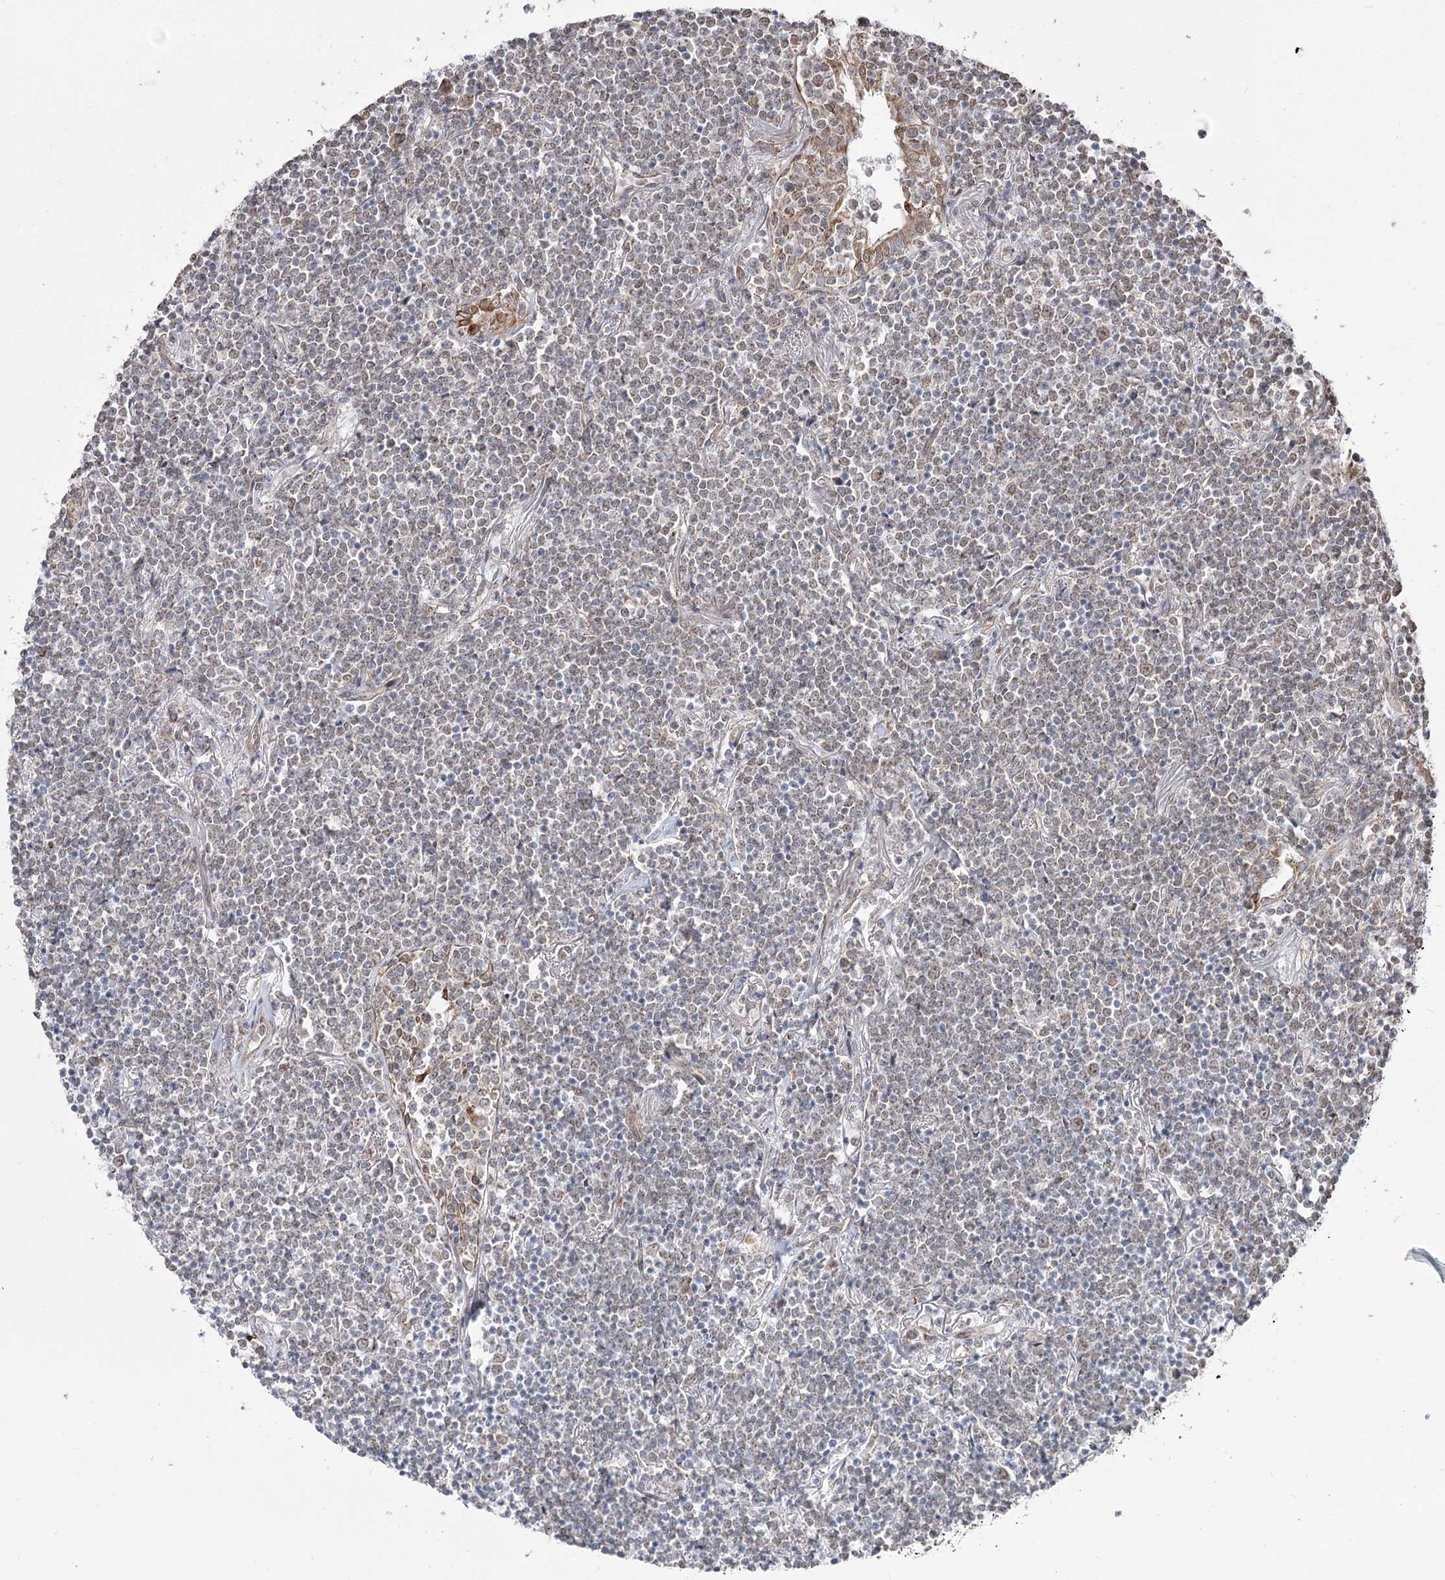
{"staining": {"intensity": "weak", "quantity": ">75%", "location": "cytoplasmic/membranous"}, "tissue": "lymphoma", "cell_type": "Tumor cells", "image_type": "cancer", "snomed": [{"axis": "morphology", "description": "Malignant lymphoma, non-Hodgkin's type, Low grade"}, {"axis": "topography", "description": "Lung"}], "caption": "Tumor cells display weak cytoplasmic/membranous positivity in about >75% of cells in lymphoma.", "gene": "ZSCAN23", "patient": {"sex": "female", "age": 71}}